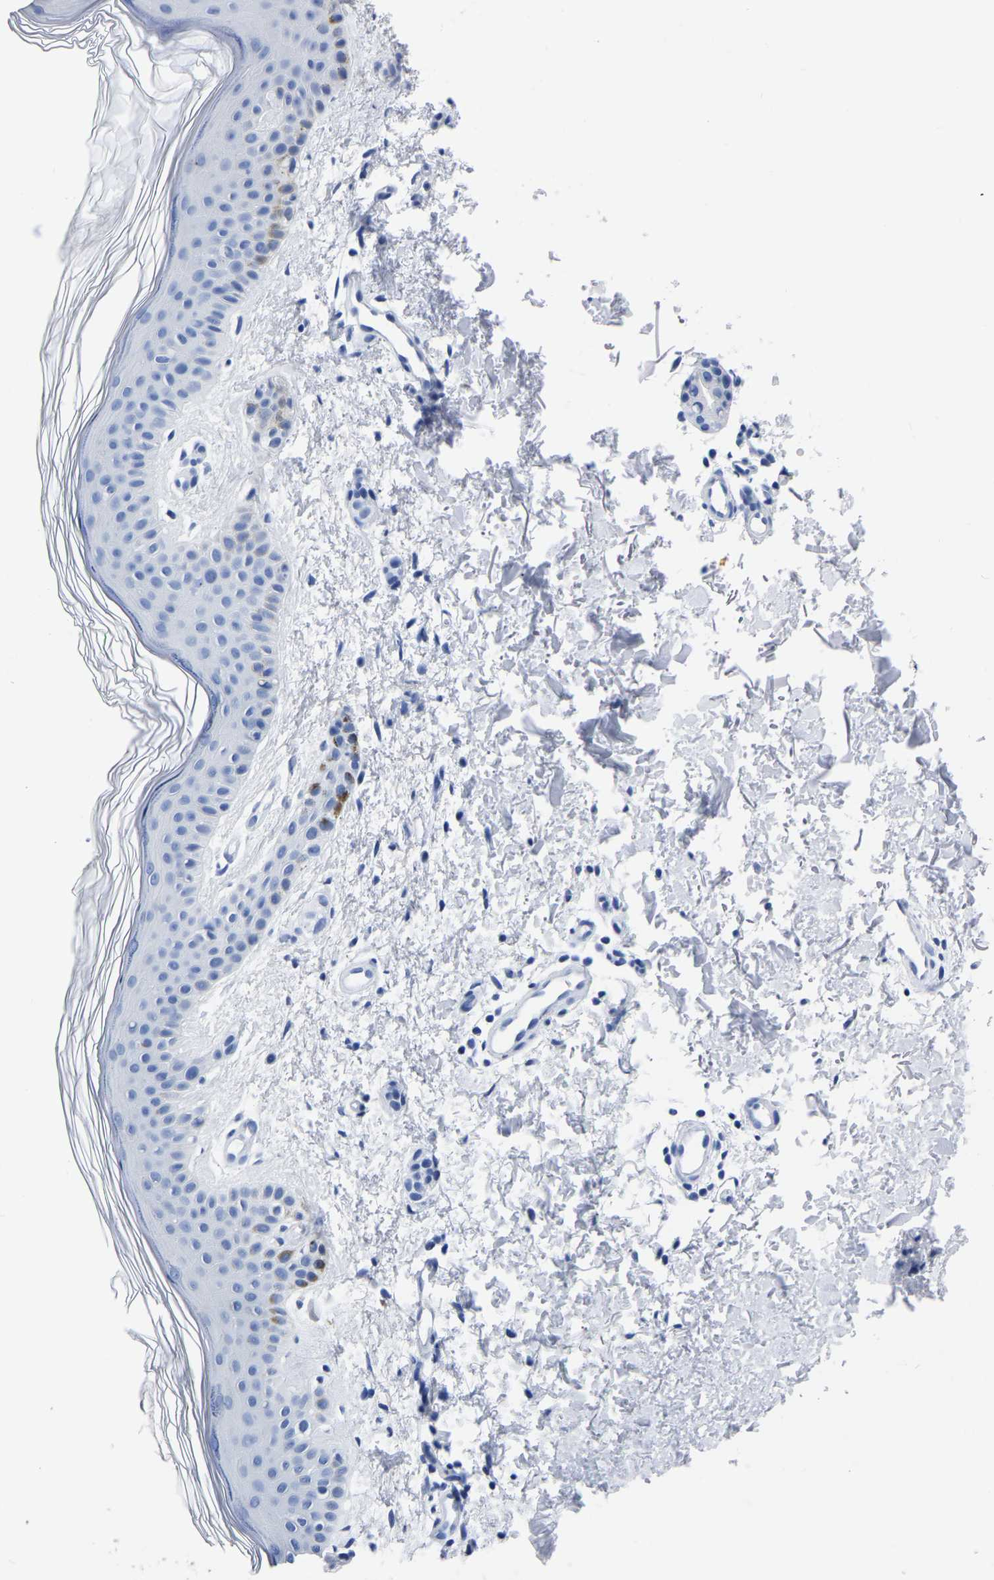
{"staining": {"intensity": "negative", "quantity": "none", "location": "none"}, "tissue": "skin", "cell_type": "Fibroblasts", "image_type": "normal", "snomed": [{"axis": "morphology", "description": "Normal tissue, NOS"}, {"axis": "morphology", "description": "Malignant melanoma, NOS"}, {"axis": "topography", "description": "Skin"}], "caption": "Immunohistochemistry histopathology image of normal human skin stained for a protein (brown), which demonstrates no expression in fibroblasts.", "gene": "IMPG2", "patient": {"sex": "male", "age": 83}}